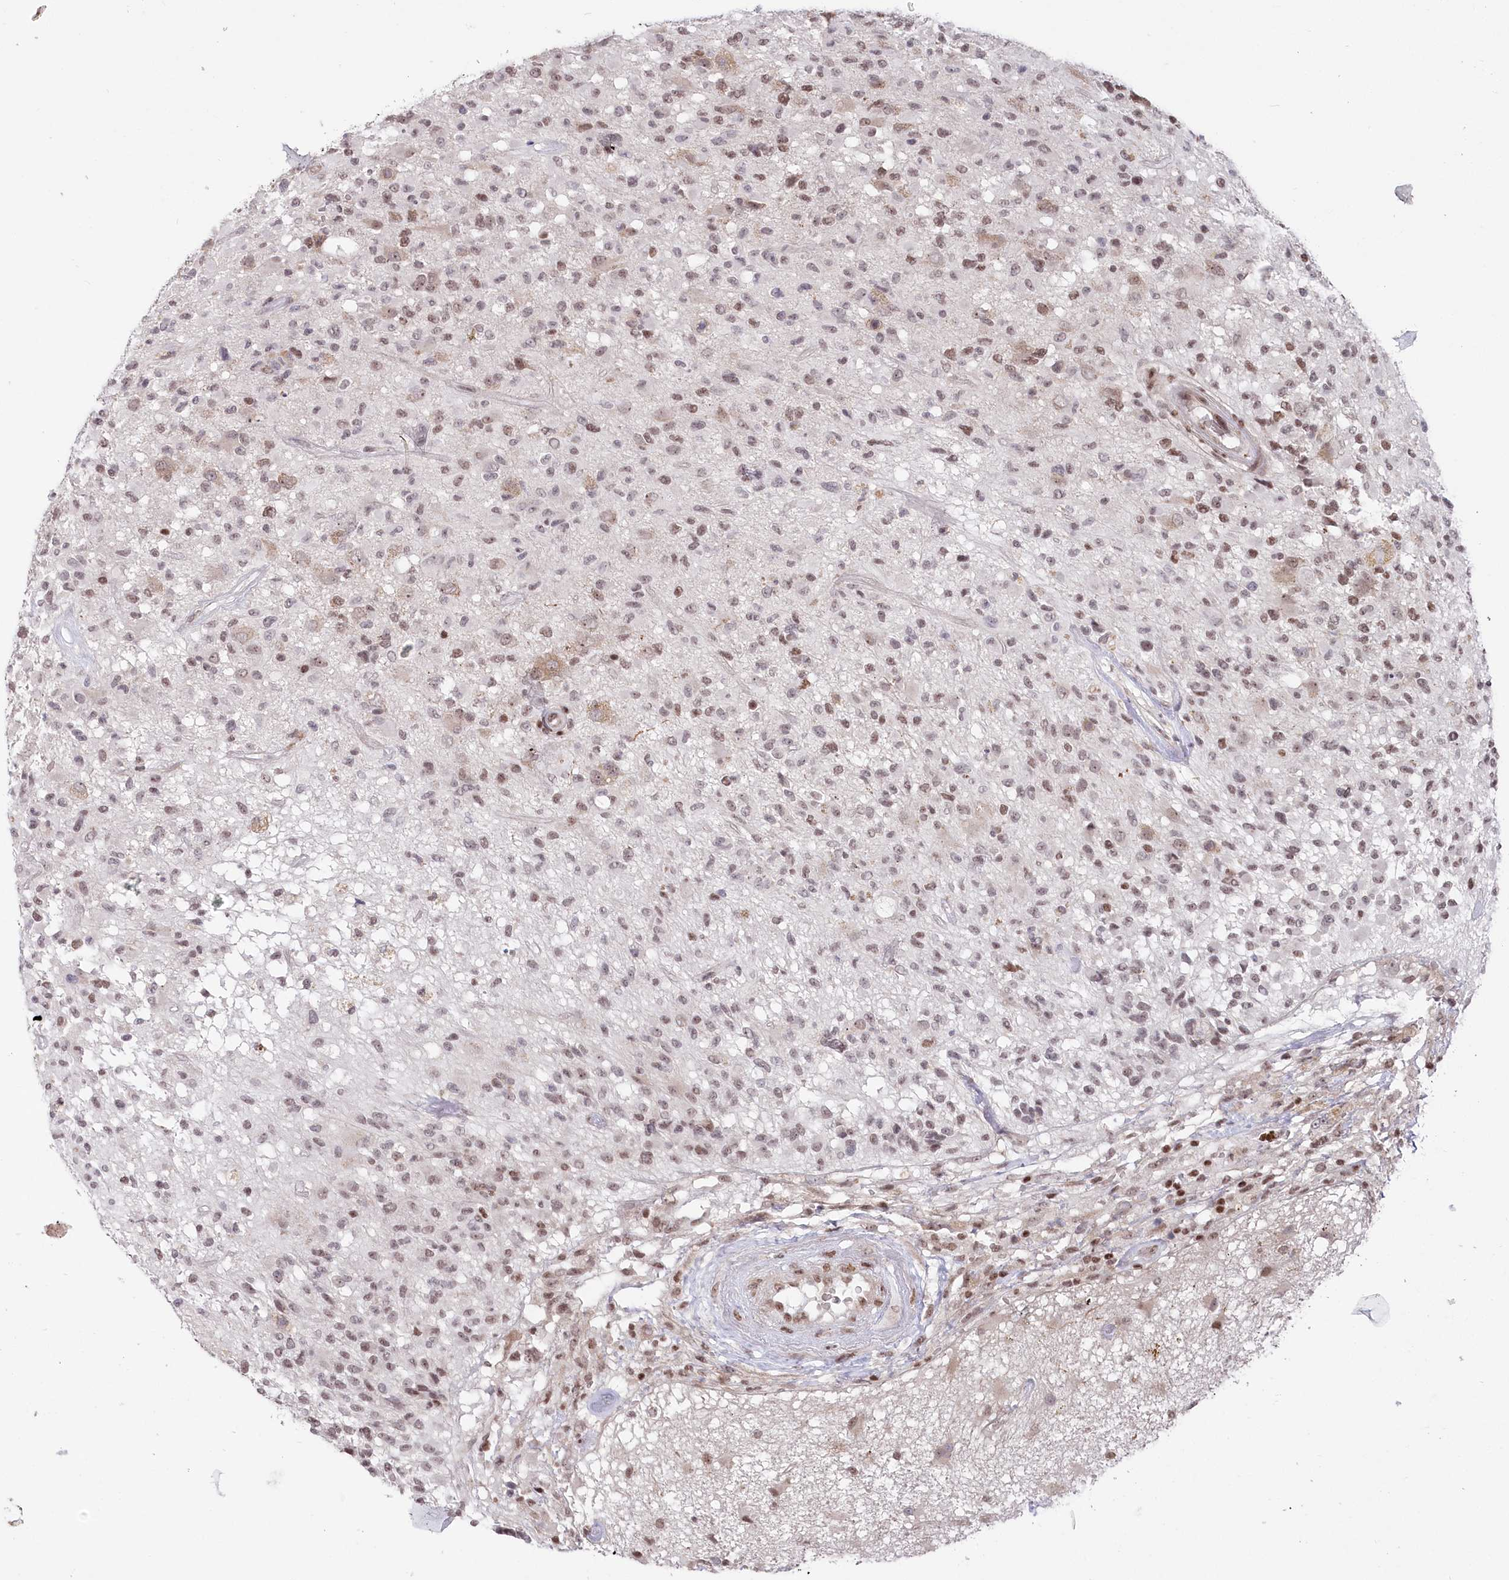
{"staining": {"intensity": "weak", "quantity": "<25%", "location": "nuclear"}, "tissue": "glioma", "cell_type": "Tumor cells", "image_type": "cancer", "snomed": [{"axis": "morphology", "description": "Glioma, malignant, High grade"}, {"axis": "morphology", "description": "Glioblastoma, NOS"}, {"axis": "topography", "description": "Brain"}], "caption": "IHC photomicrograph of human glioma stained for a protein (brown), which shows no expression in tumor cells.", "gene": "CGGBP1", "patient": {"sex": "male", "age": 60}}